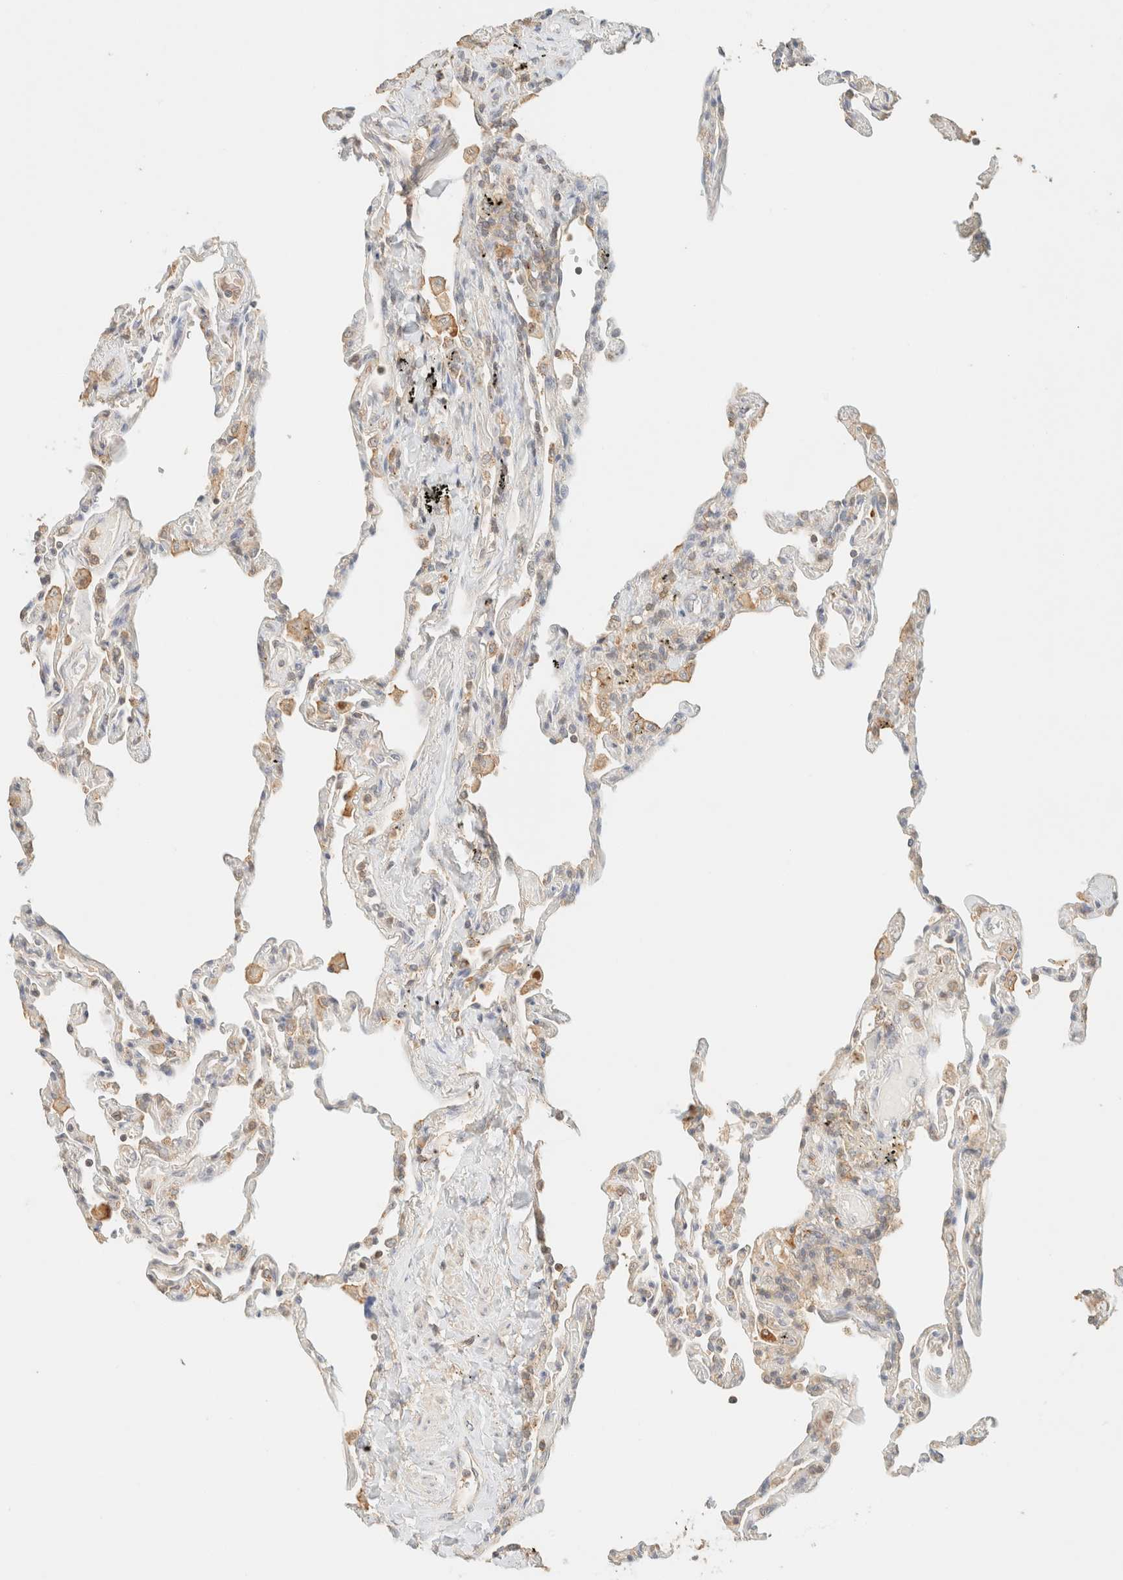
{"staining": {"intensity": "weak", "quantity": "25%-75%", "location": "cytoplasmic/membranous"}, "tissue": "lung", "cell_type": "Alveolar cells", "image_type": "normal", "snomed": [{"axis": "morphology", "description": "Normal tissue, NOS"}, {"axis": "topography", "description": "Lung"}], "caption": "Immunohistochemical staining of benign lung reveals weak cytoplasmic/membranous protein expression in about 25%-75% of alveolar cells. Using DAB (brown) and hematoxylin (blue) stains, captured at high magnification using brightfield microscopy.", "gene": "TIMD4", "patient": {"sex": "male", "age": 59}}